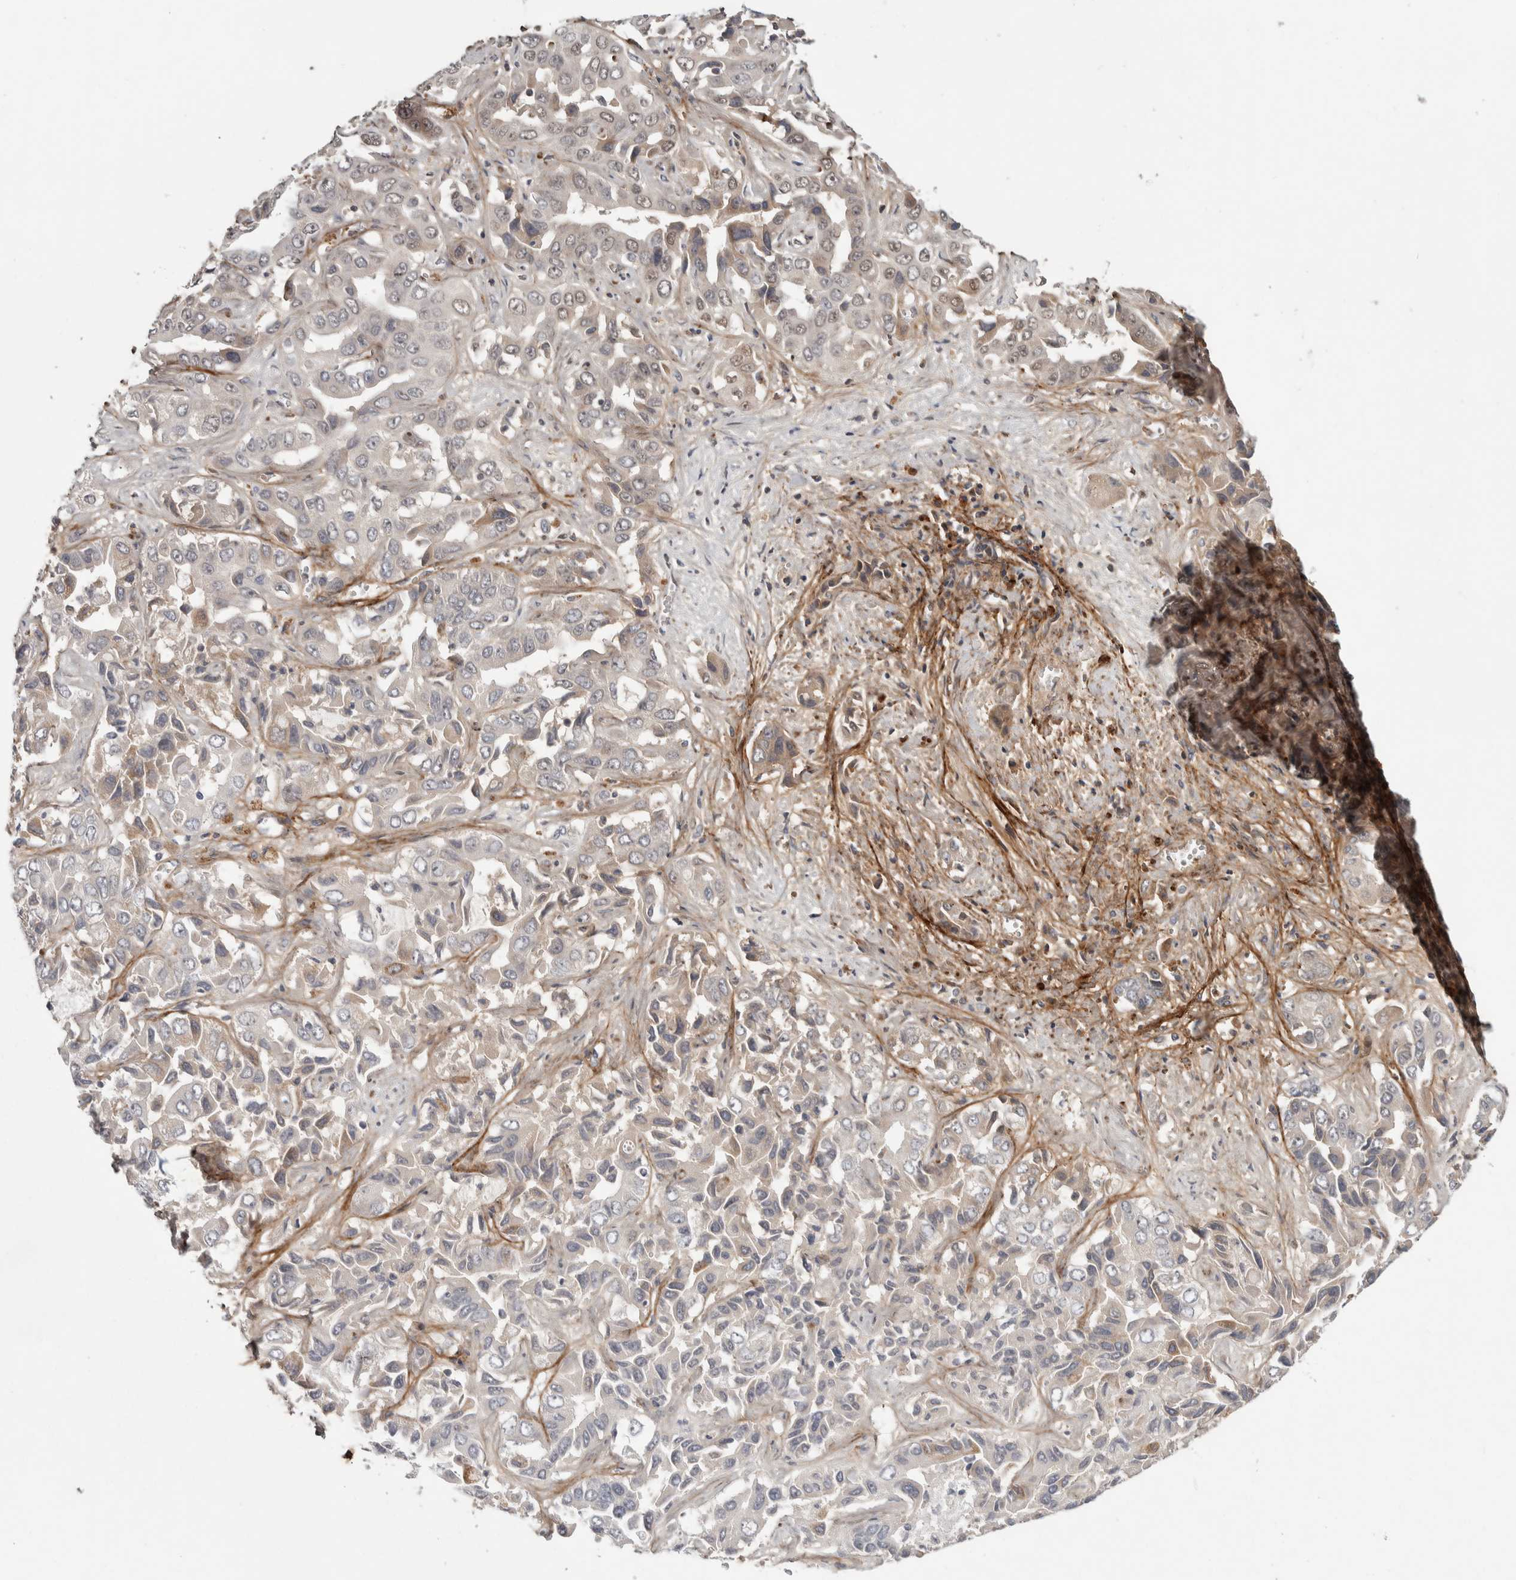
{"staining": {"intensity": "weak", "quantity": "<25%", "location": "nuclear"}, "tissue": "liver cancer", "cell_type": "Tumor cells", "image_type": "cancer", "snomed": [{"axis": "morphology", "description": "Cholangiocarcinoma"}, {"axis": "topography", "description": "Liver"}], "caption": "There is no significant staining in tumor cells of cholangiocarcinoma (liver). (DAB (3,3'-diaminobenzidine) IHC, high magnification).", "gene": "ASPN", "patient": {"sex": "female", "age": 52}}